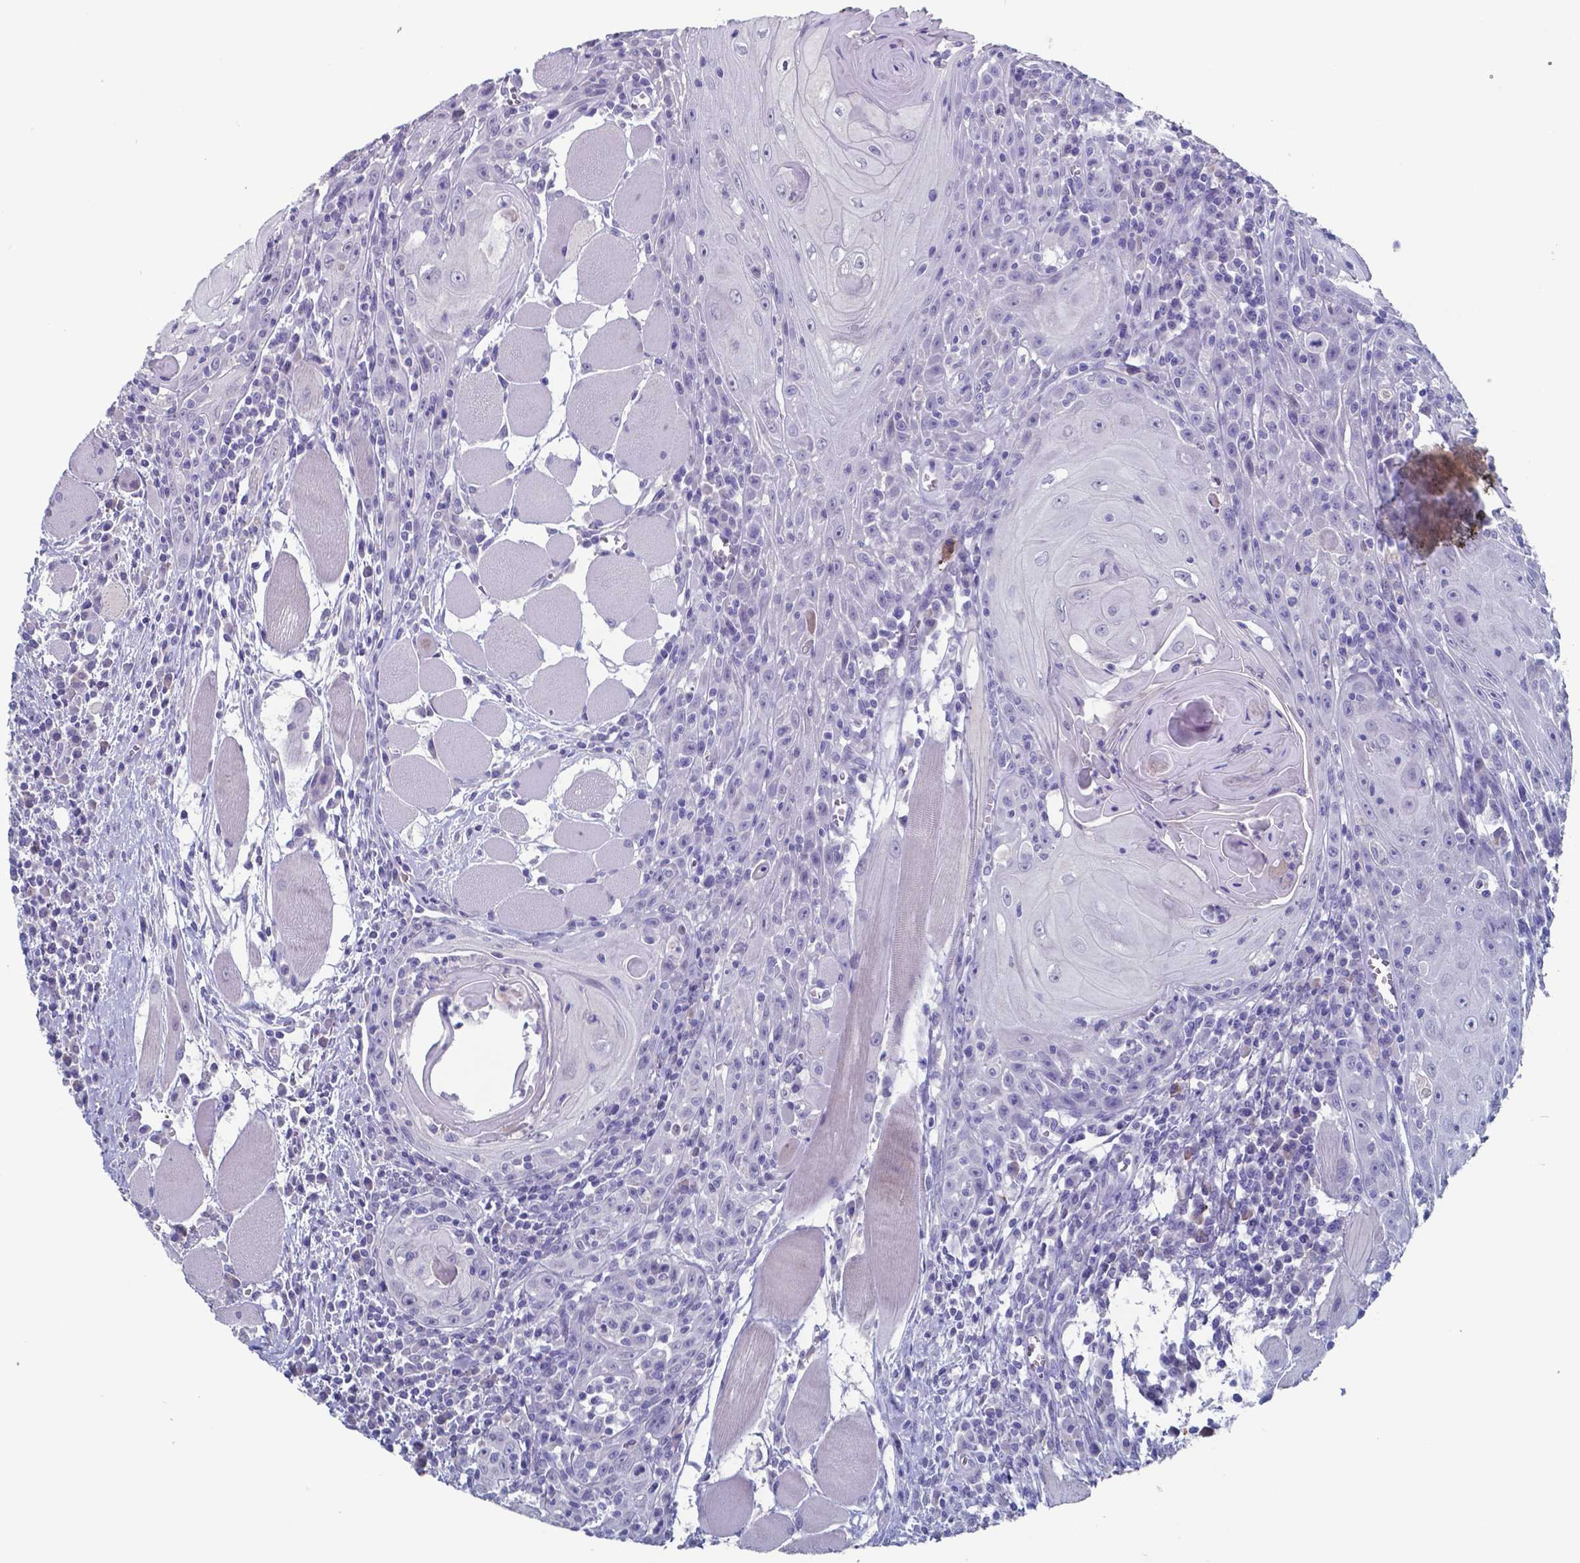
{"staining": {"intensity": "negative", "quantity": "none", "location": "none"}, "tissue": "head and neck cancer", "cell_type": "Tumor cells", "image_type": "cancer", "snomed": [{"axis": "morphology", "description": "Normal tissue, NOS"}, {"axis": "morphology", "description": "Squamous cell carcinoma, NOS"}, {"axis": "topography", "description": "Oral tissue"}, {"axis": "topography", "description": "Head-Neck"}], "caption": "High power microscopy image of an immunohistochemistry (IHC) micrograph of head and neck cancer (squamous cell carcinoma), revealing no significant expression in tumor cells.", "gene": "TTR", "patient": {"sex": "male", "age": 52}}